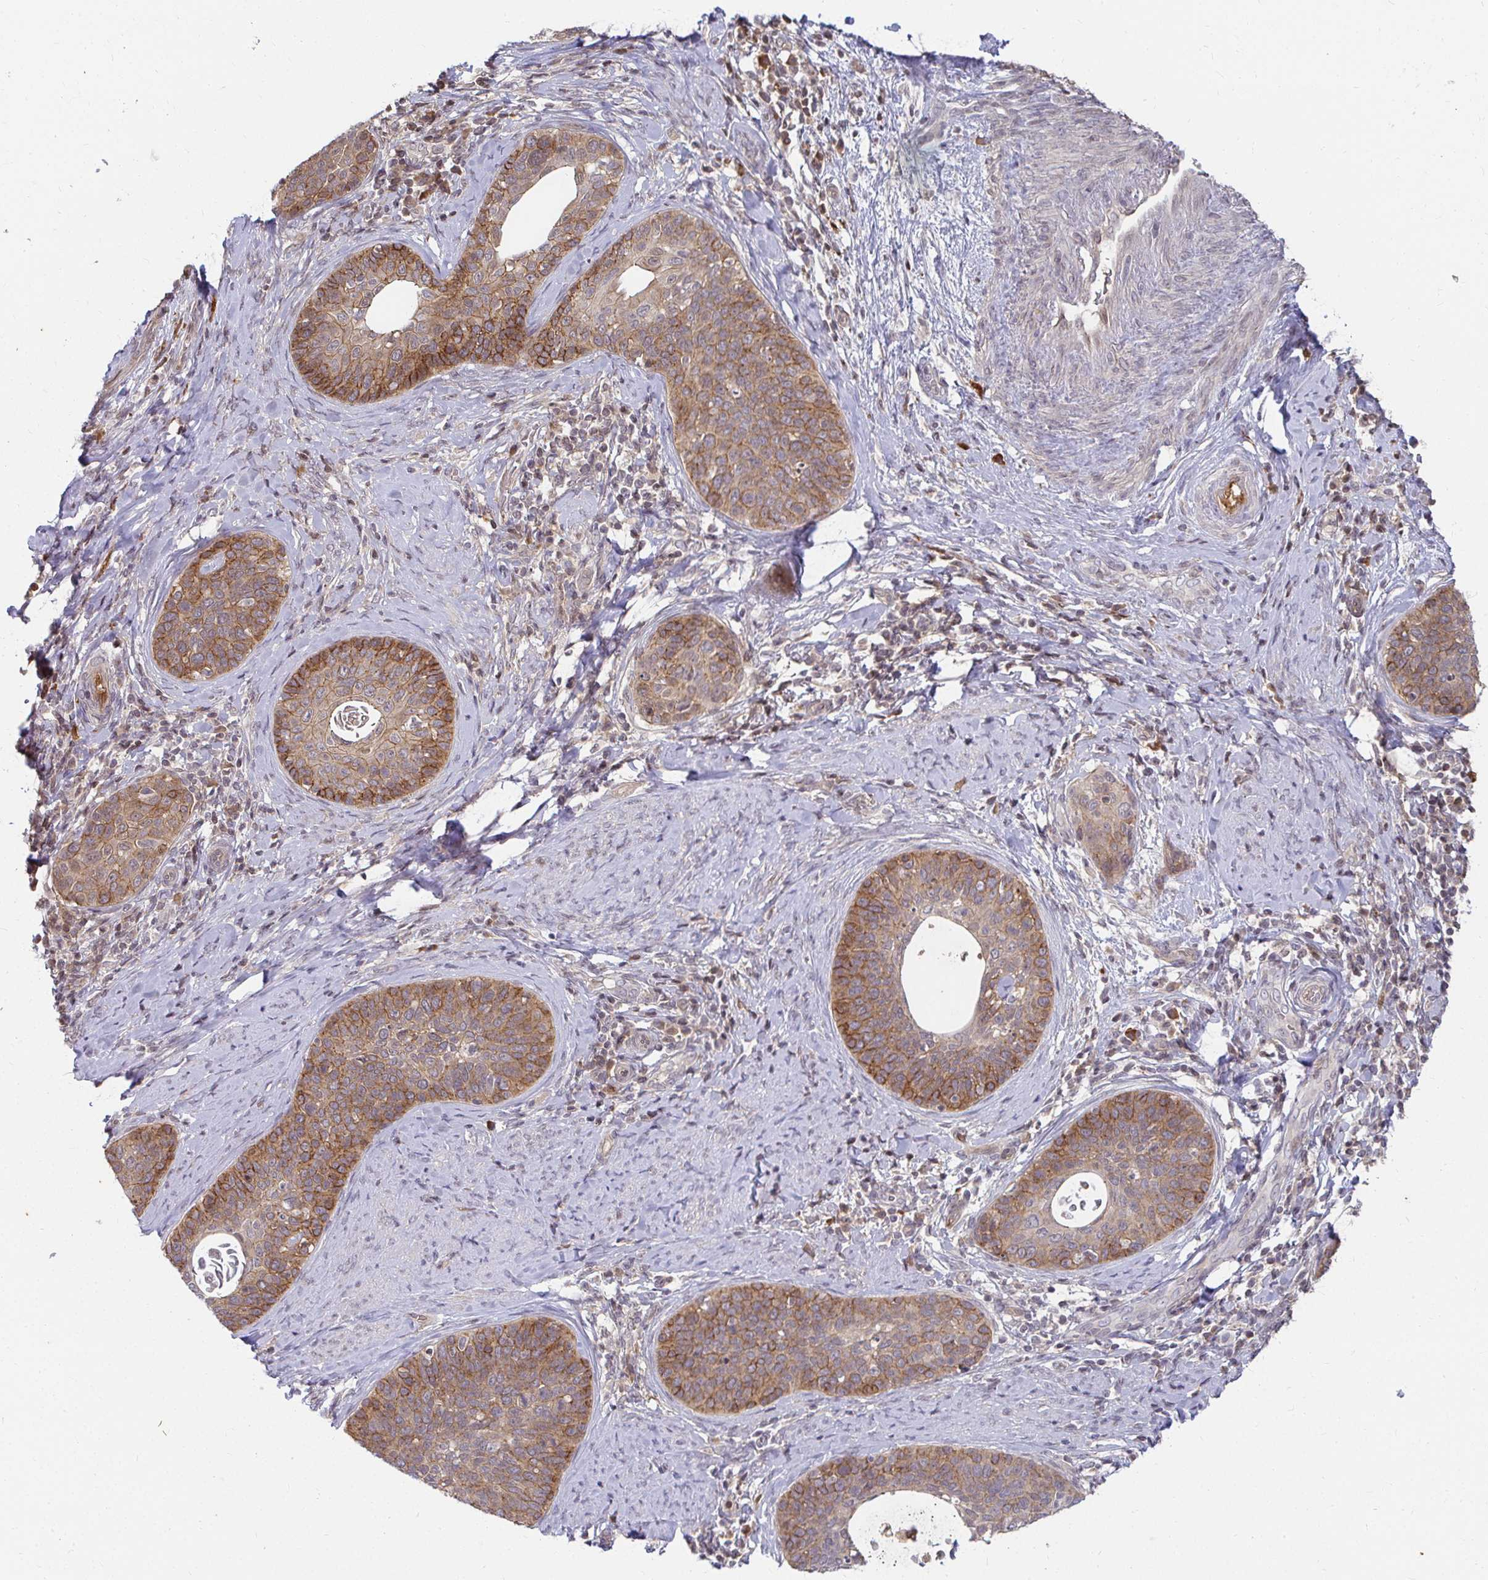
{"staining": {"intensity": "moderate", "quantity": ">75%", "location": "cytoplasmic/membranous"}, "tissue": "cervical cancer", "cell_type": "Tumor cells", "image_type": "cancer", "snomed": [{"axis": "morphology", "description": "Squamous cell carcinoma, NOS"}, {"axis": "topography", "description": "Cervix"}], "caption": "A brown stain highlights moderate cytoplasmic/membranous expression of a protein in cervical cancer (squamous cell carcinoma) tumor cells. (DAB (3,3'-diaminobenzidine) = brown stain, brightfield microscopy at high magnification).", "gene": "ANK3", "patient": {"sex": "female", "age": 69}}